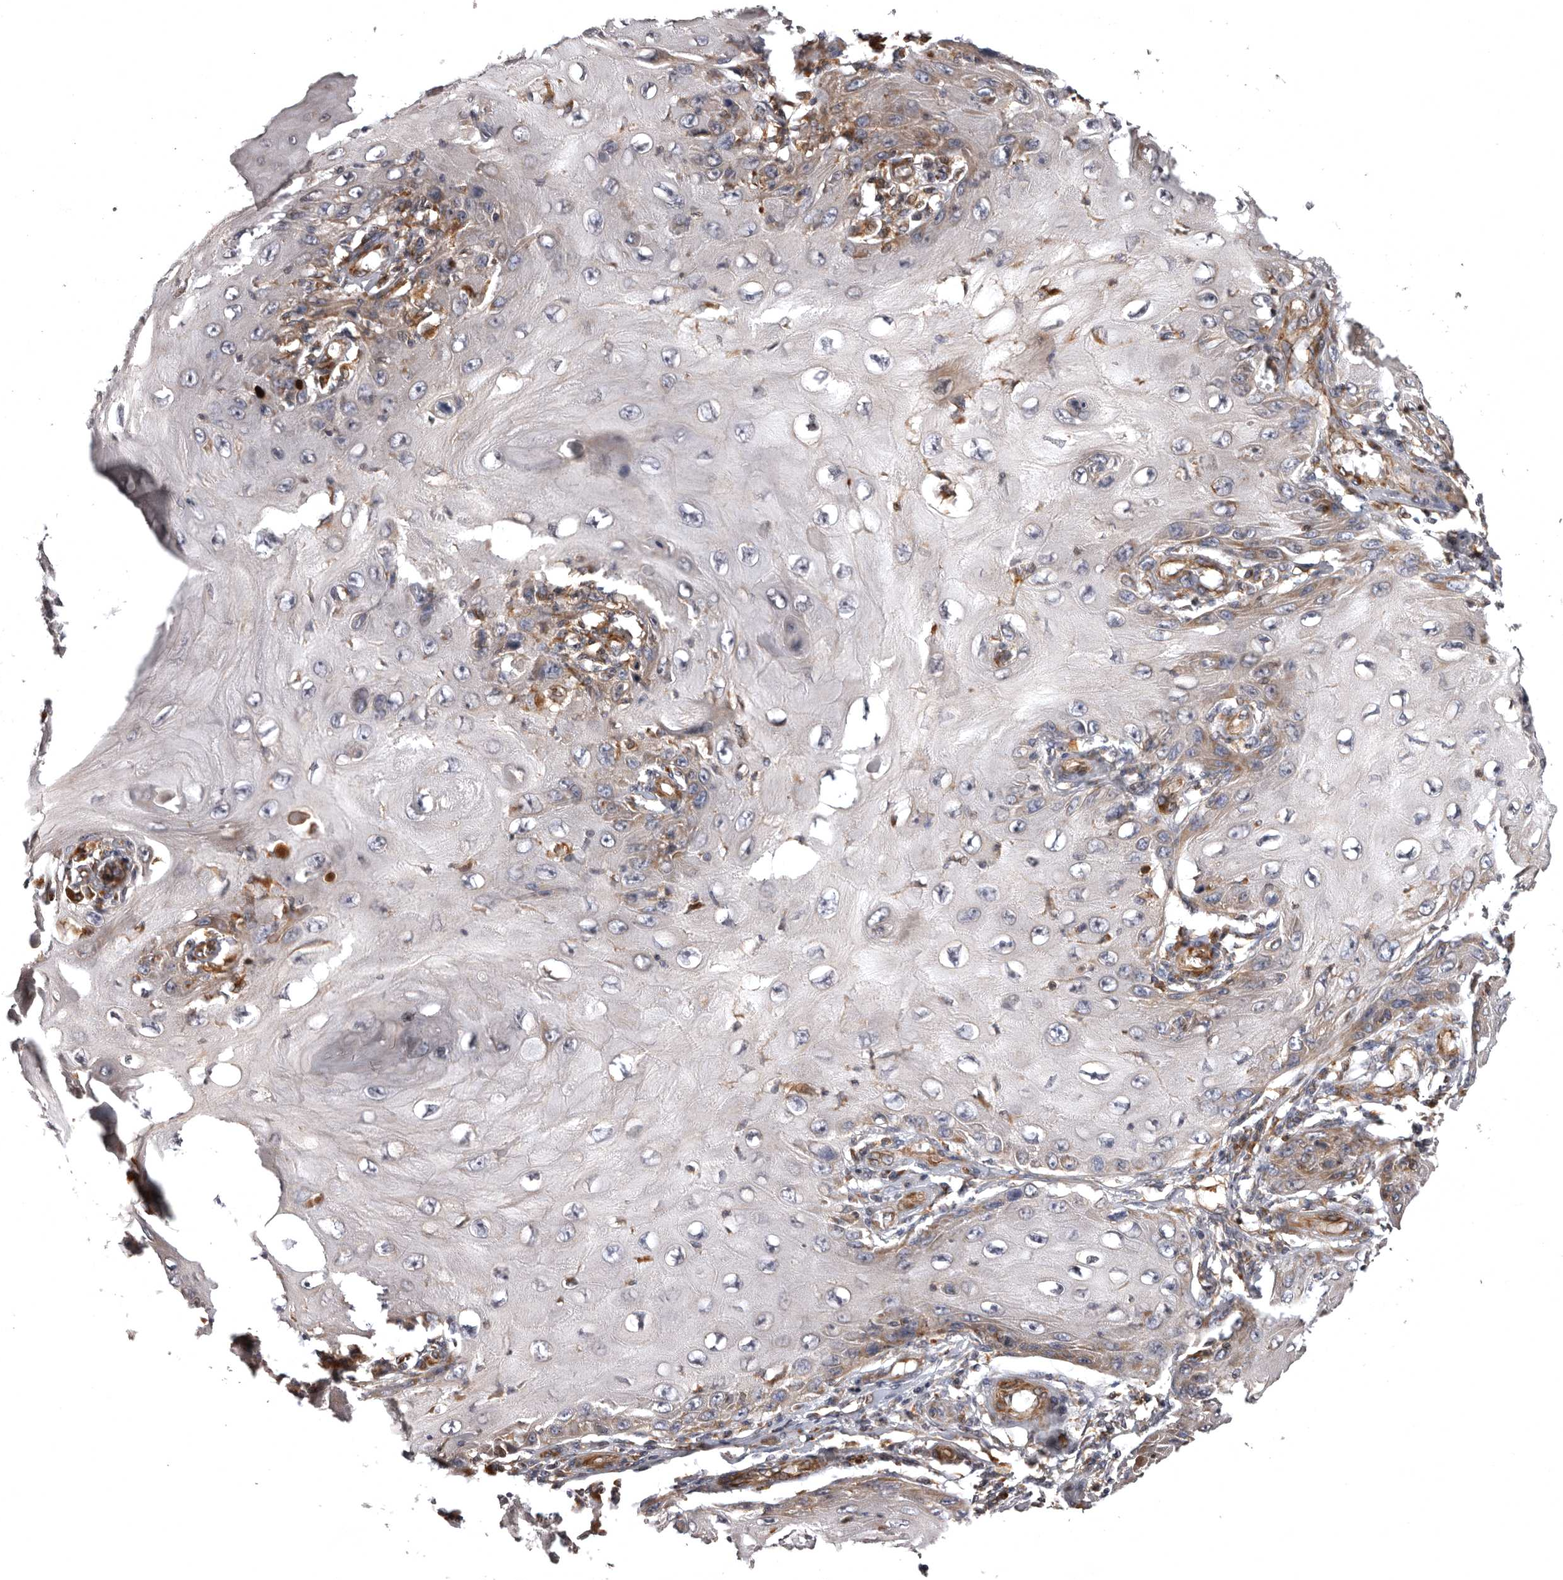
{"staining": {"intensity": "weak", "quantity": "<25%", "location": "cytoplasmic/membranous"}, "tissue": "skin cancer", "cell_type": "Tumor cells", "image_type": "cancer", "snomed": [{"axis": "morphology", "description": "Squamous cell carcinoma, NOS"}, {"axis": "topography", "description": "Skin"}], "caption": "The micrograph shows no staining of tumor cells in squamous cell carcinoma (skin). (DAB (3,3'-diaminobenzidine) immunohistochemistry (IHC) with hematoxylin counter stain).", "gene": "ADCY2", "patient": {"sex": "female", "age": 73}}